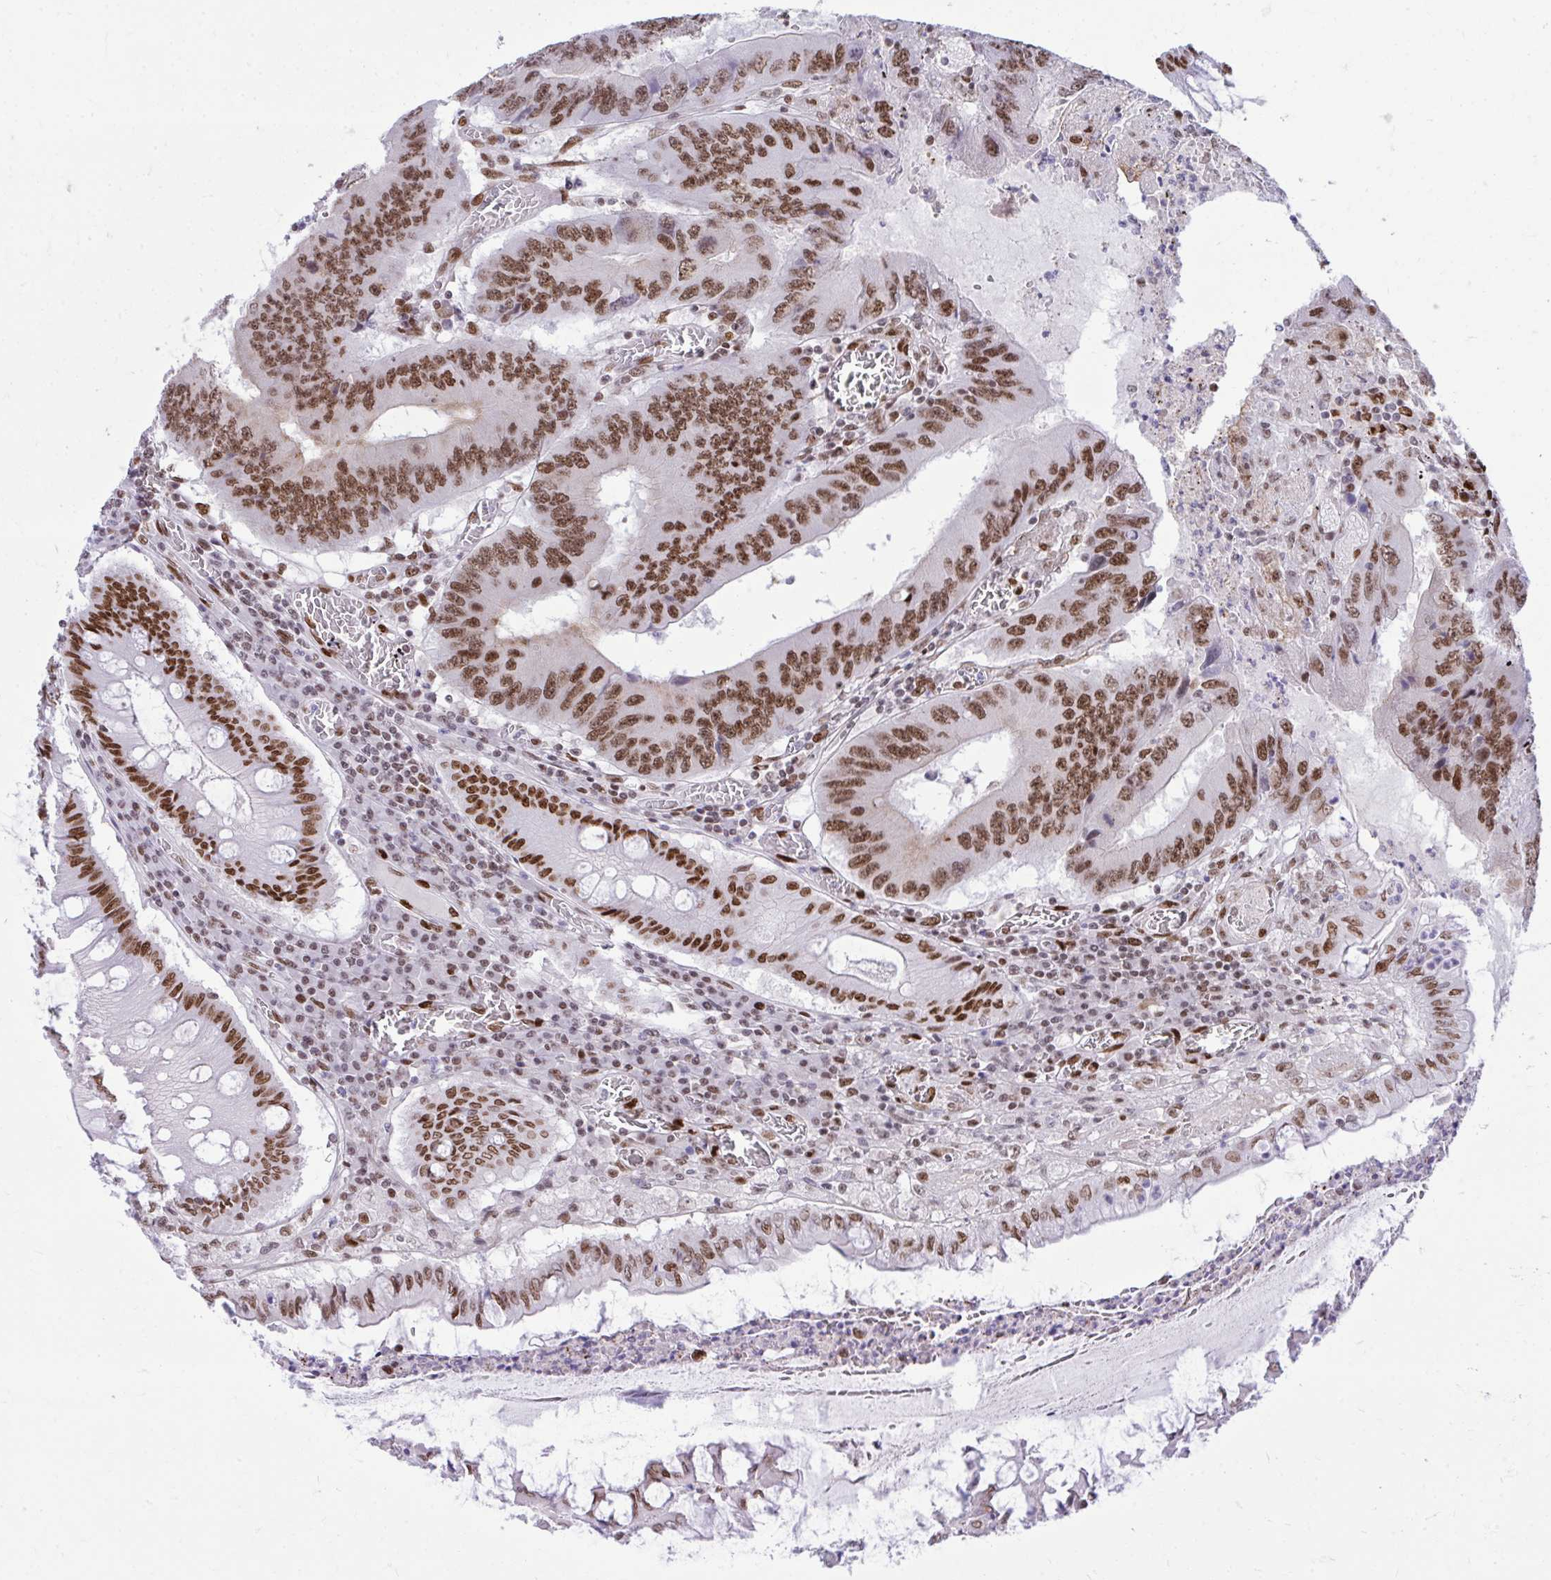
{"staining": {"intensity": "moderate", "quantity": ">75%", "location": "nuclear"}, "tissue": "colorectal cancer", "cell_type": "Tumor cells", "image_type": "cancer", "snomed": [{"axis": "morphology", "description": "Adenocarcinoma, NOS"}, {"axis": "topography", "description": "Colon"}], "caption": "Immunohistochemistry (DAB) staining of human colorectal adenocarcinoma shows moderate nuclear protein expression in about >75% of tumor cells.", "gene": "CDYL", "patient": {"sex": "male", "age": 53}}